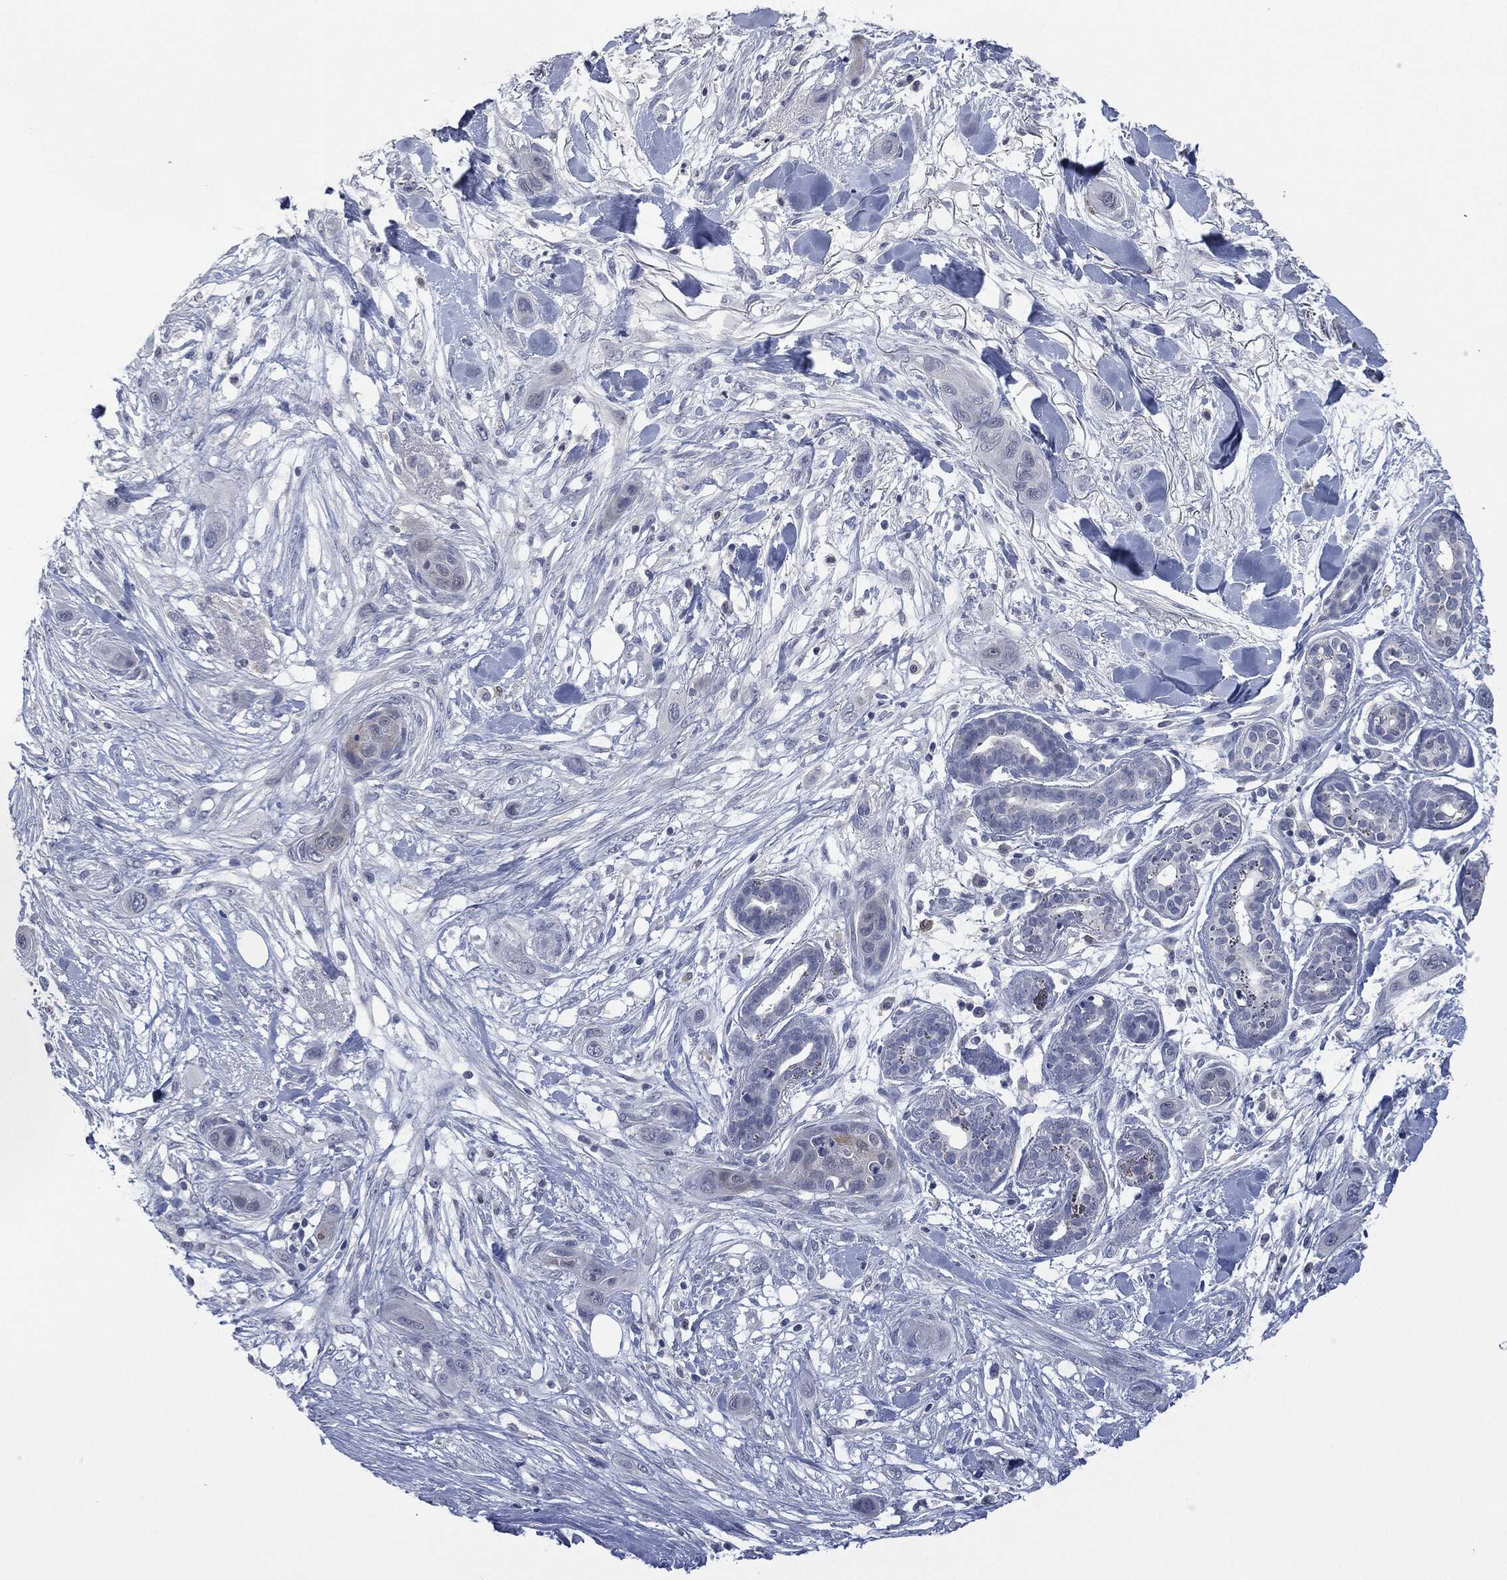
{"staining": {"intensity": "negative", "quantity": "none", "location": "none"}, "tissue": "skin cancer", "cell_type": "Tumor cells", "image_type": "cancer", "snomed": [{"axis": "morphology", "description": "Squamous cell carcinoma, NOS"}, {"axis": "topography", "description": "Skin"}], "caption": "Immunohistochemistry (IHC) histopathology image of neoplastic tissue: human squamous cell carcinoma (skin) stained with DAB (3,3'-diaminobenzidine) reveals no significant protein positivity in tumor cells.", "gene": "IL1RN", "patient": {"sex": "male", "age": 78}}